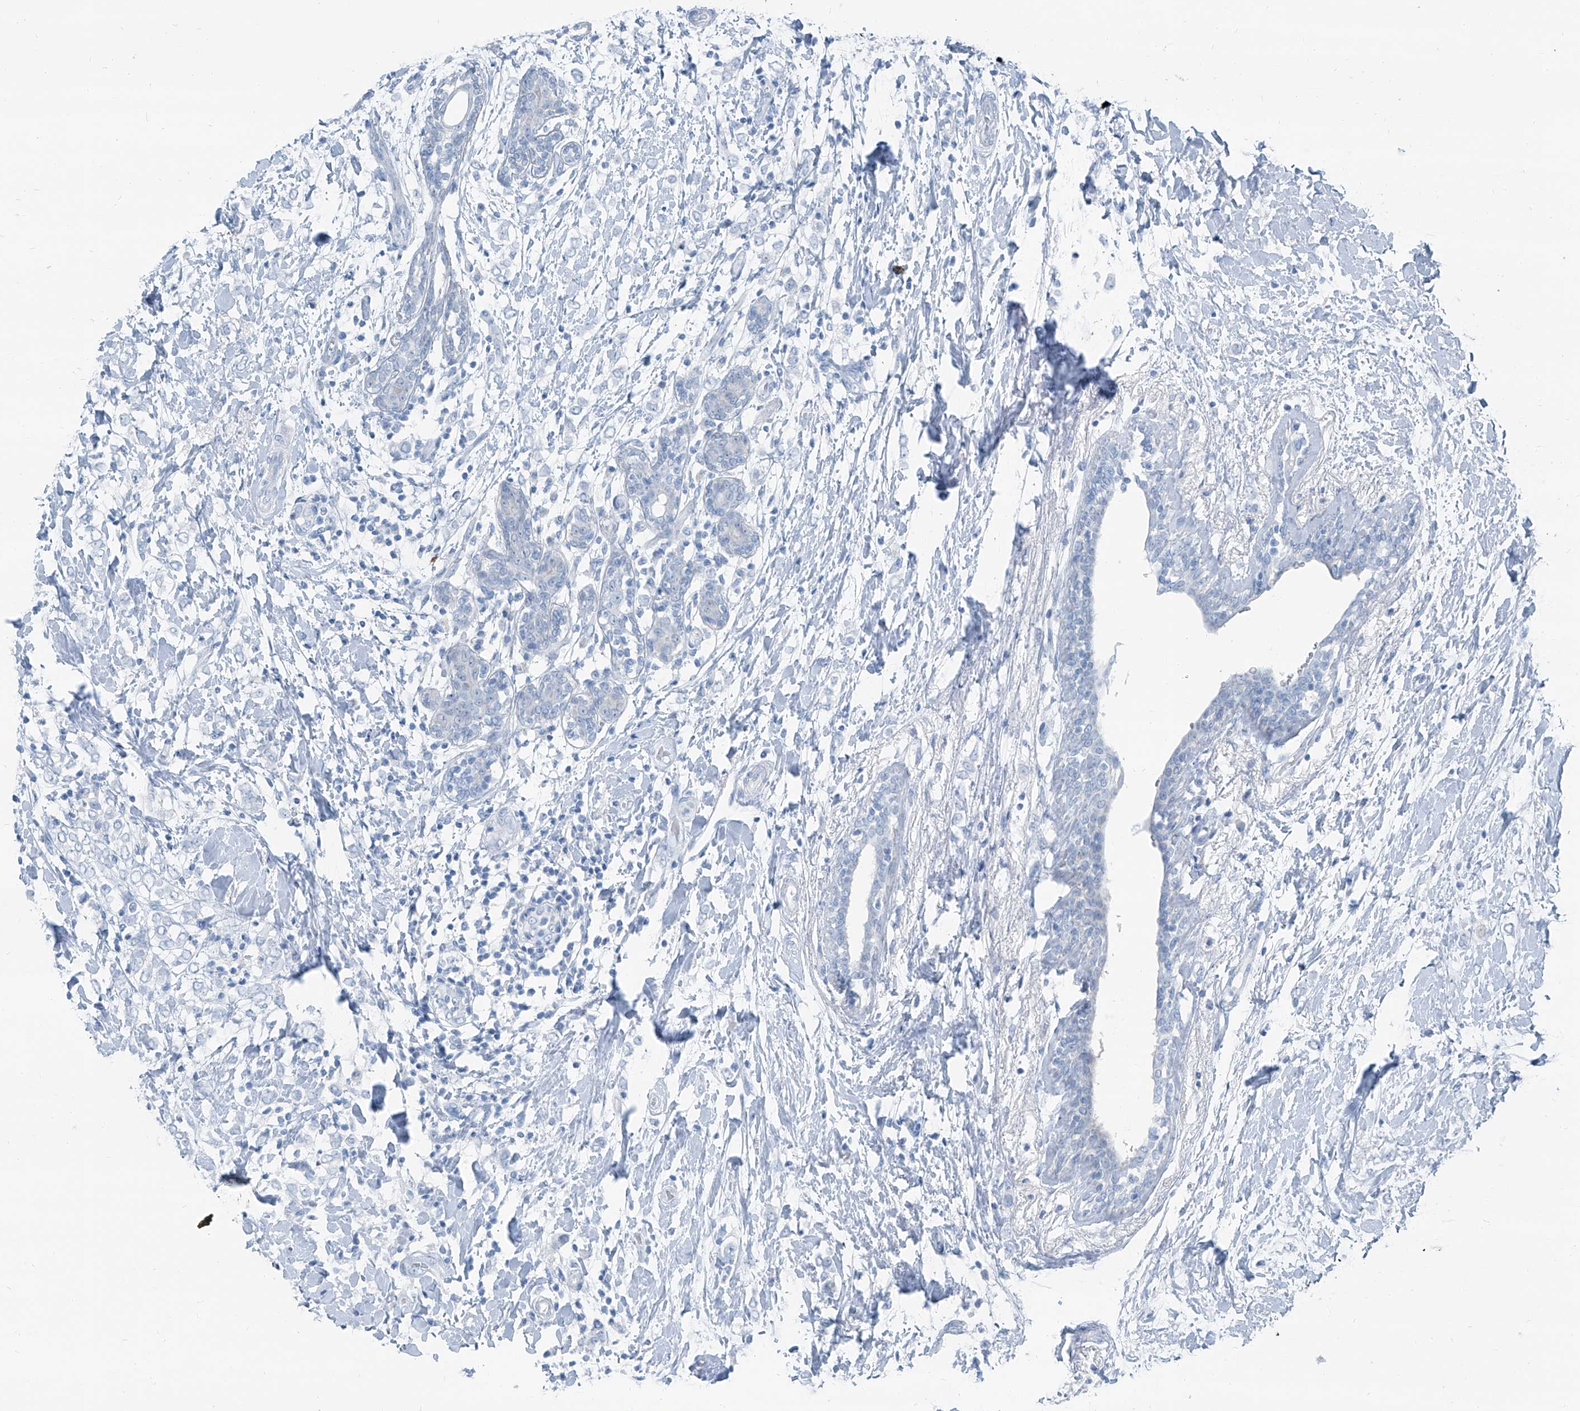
{"staining": {"intensity": "negative", "quantity": "none", "location": "none"}, "tissue": "breast cancer", "cell_type": "Tumor cells", "image_type": "cancer", "snomed": [{"axis": "morphology", "description": "Normal tissue, NOS"}, {"axis": "morphology", "description": "Lobular carcinoma"}, {"axis": "topography", "description": "Breast"}], "caption": "Immunohistochemical staining of human breast lobular carcinoma shows no significant staining in tumor cells. The staining was performed using DAB (3,3'-diaminobenzidine) to visualize the protein expression in brown, while the nuclei were stained in blue with hematoxylin (Magnification: 20x).", "gene": "RGN", "patient": {"sex": "female", "age": 47}}